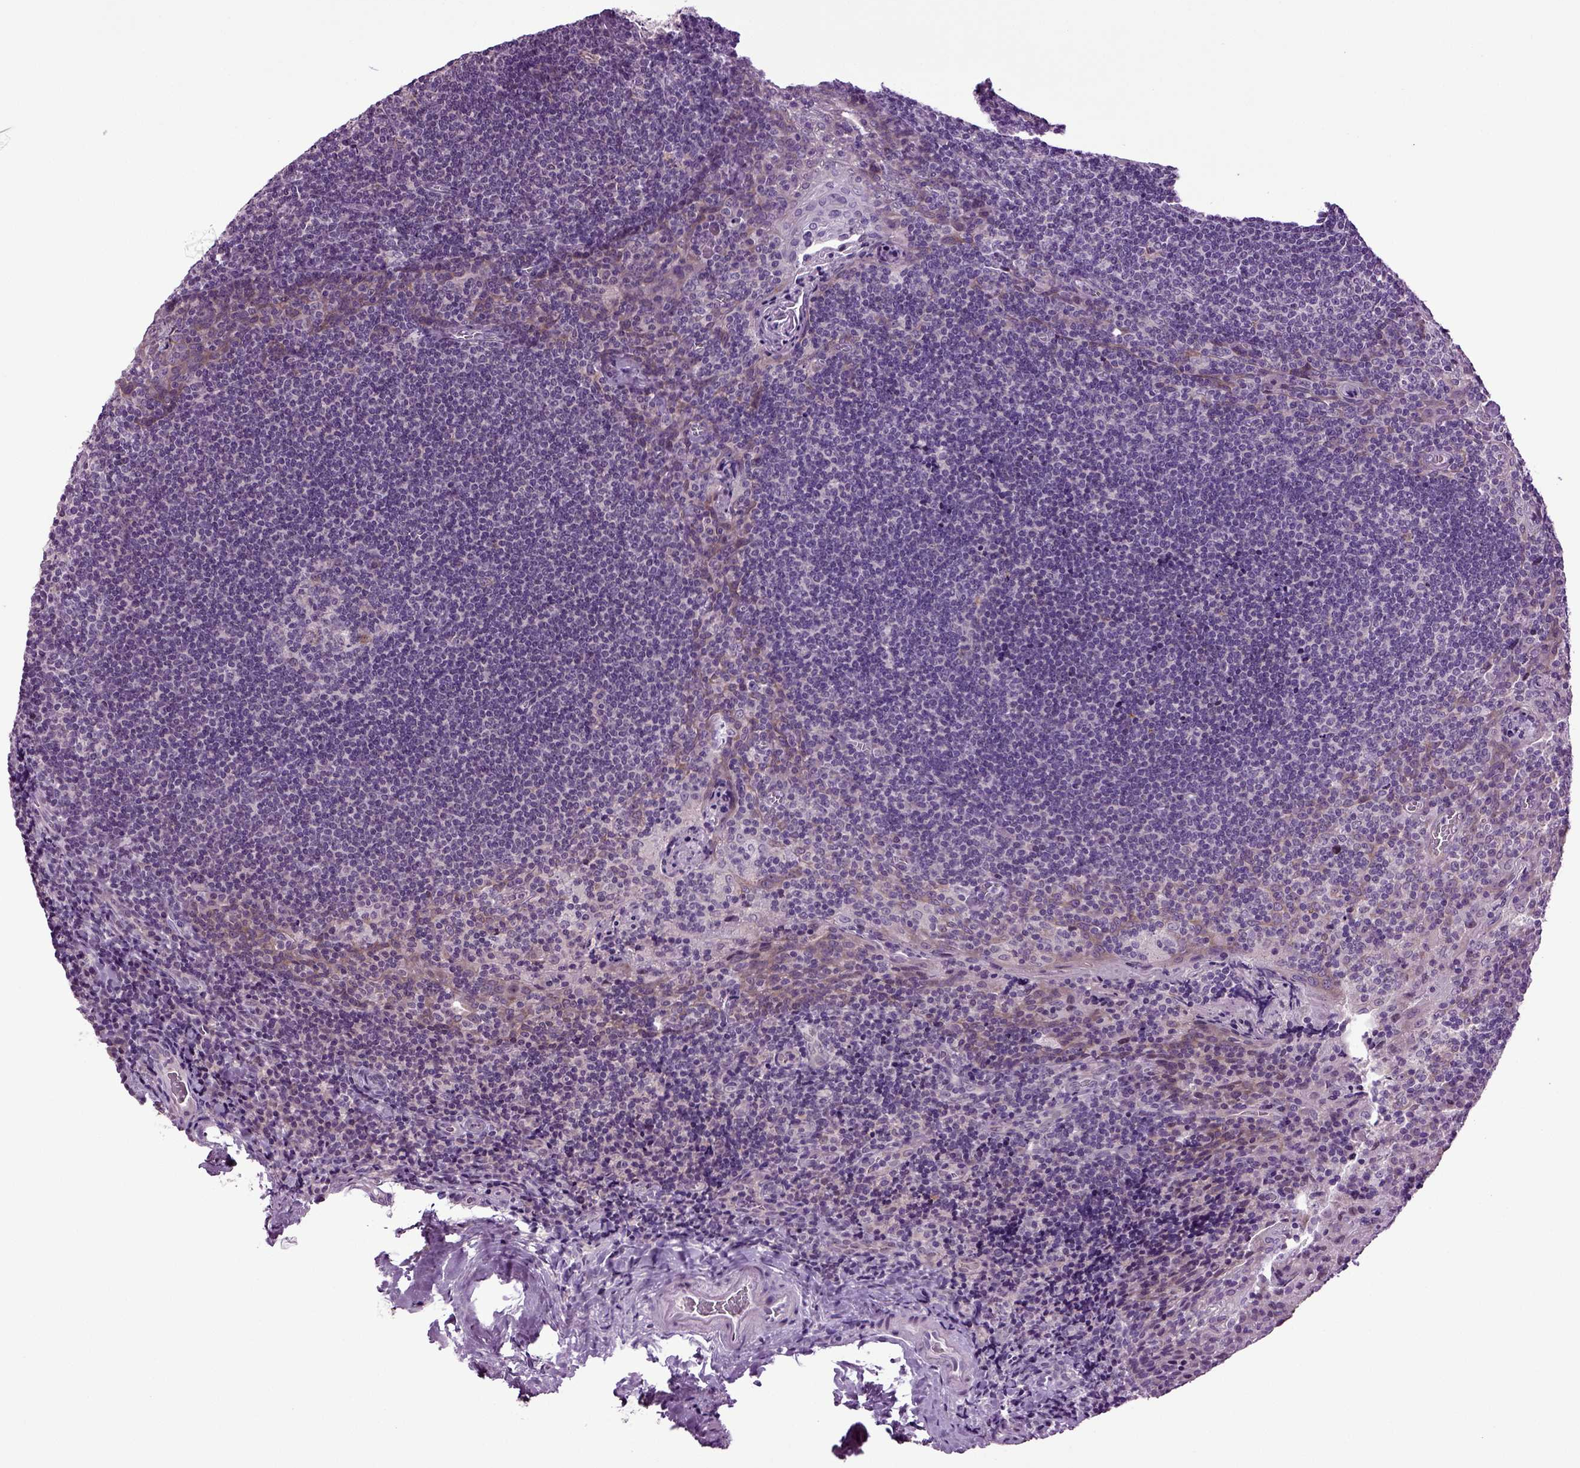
{"staining": {"intensity": "weak", "quantity": "<25%", "location": "cytoplasmic/membranous"}, "tissue": "tonsil", "cell_type": "Germinal center cells", "image_type": "normal", "snomed": [{"axis": "morphology", "description": "Normal tissue, NOS"}, {"axis": "morphology", "description": "Inflammation, NOS"}, {"axis": "topography", "description": "Tonsil"}], "caption": "An IHC micrograph of benign tonsil is shown. There is no staining in germinal center cells of tonsil.", "gene": "PLCH2", "patient": {"sex": "female", "age": 31}}